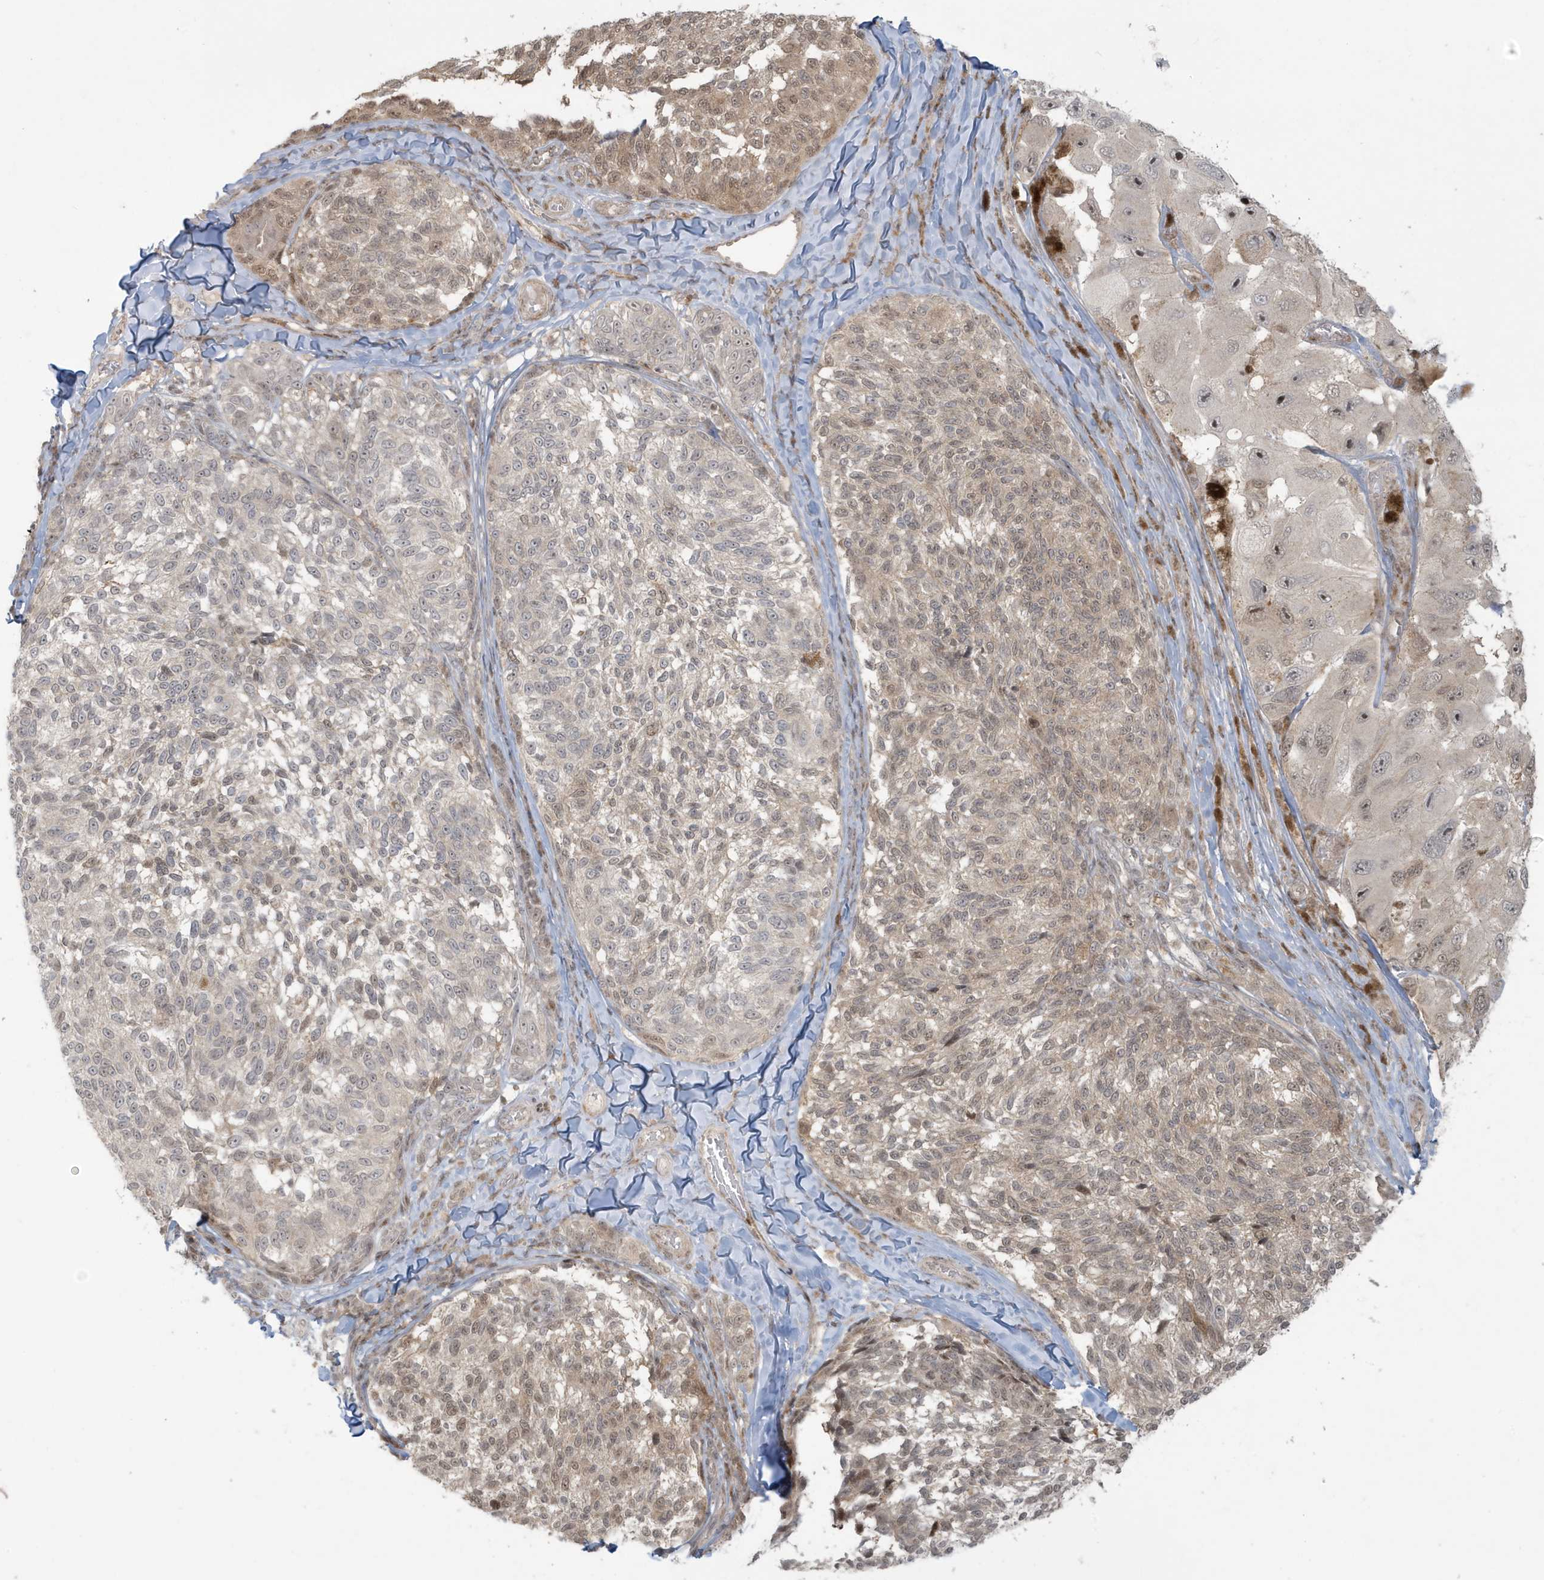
{"staining": {"intensity": "weak", "quantity": ">75%", "location": "cytoplasmic/membranous,nuclear"}, "tissue": "melanoma", "cell_type": "Tumor cells", "image_type": "cancer", "snomed": [{"axis": "morphology", "description": "Malignant melanoma, NOS"}, {"axis": "topography", "description": "Skin"}], "caption": "Immunohistochemistry (IHC) histopathology image of neoplastic tissue: human melanoma stained using IHC demonstrates low levels of weak protein expression localized specifically in the cytoplasmic/membranous and nuclear of tumor cells, appearing as a cytoplasmic/membranous and nuclear brown color.", "gene": "C1orf52", "patient": {"sex": "female", "age": 73}}